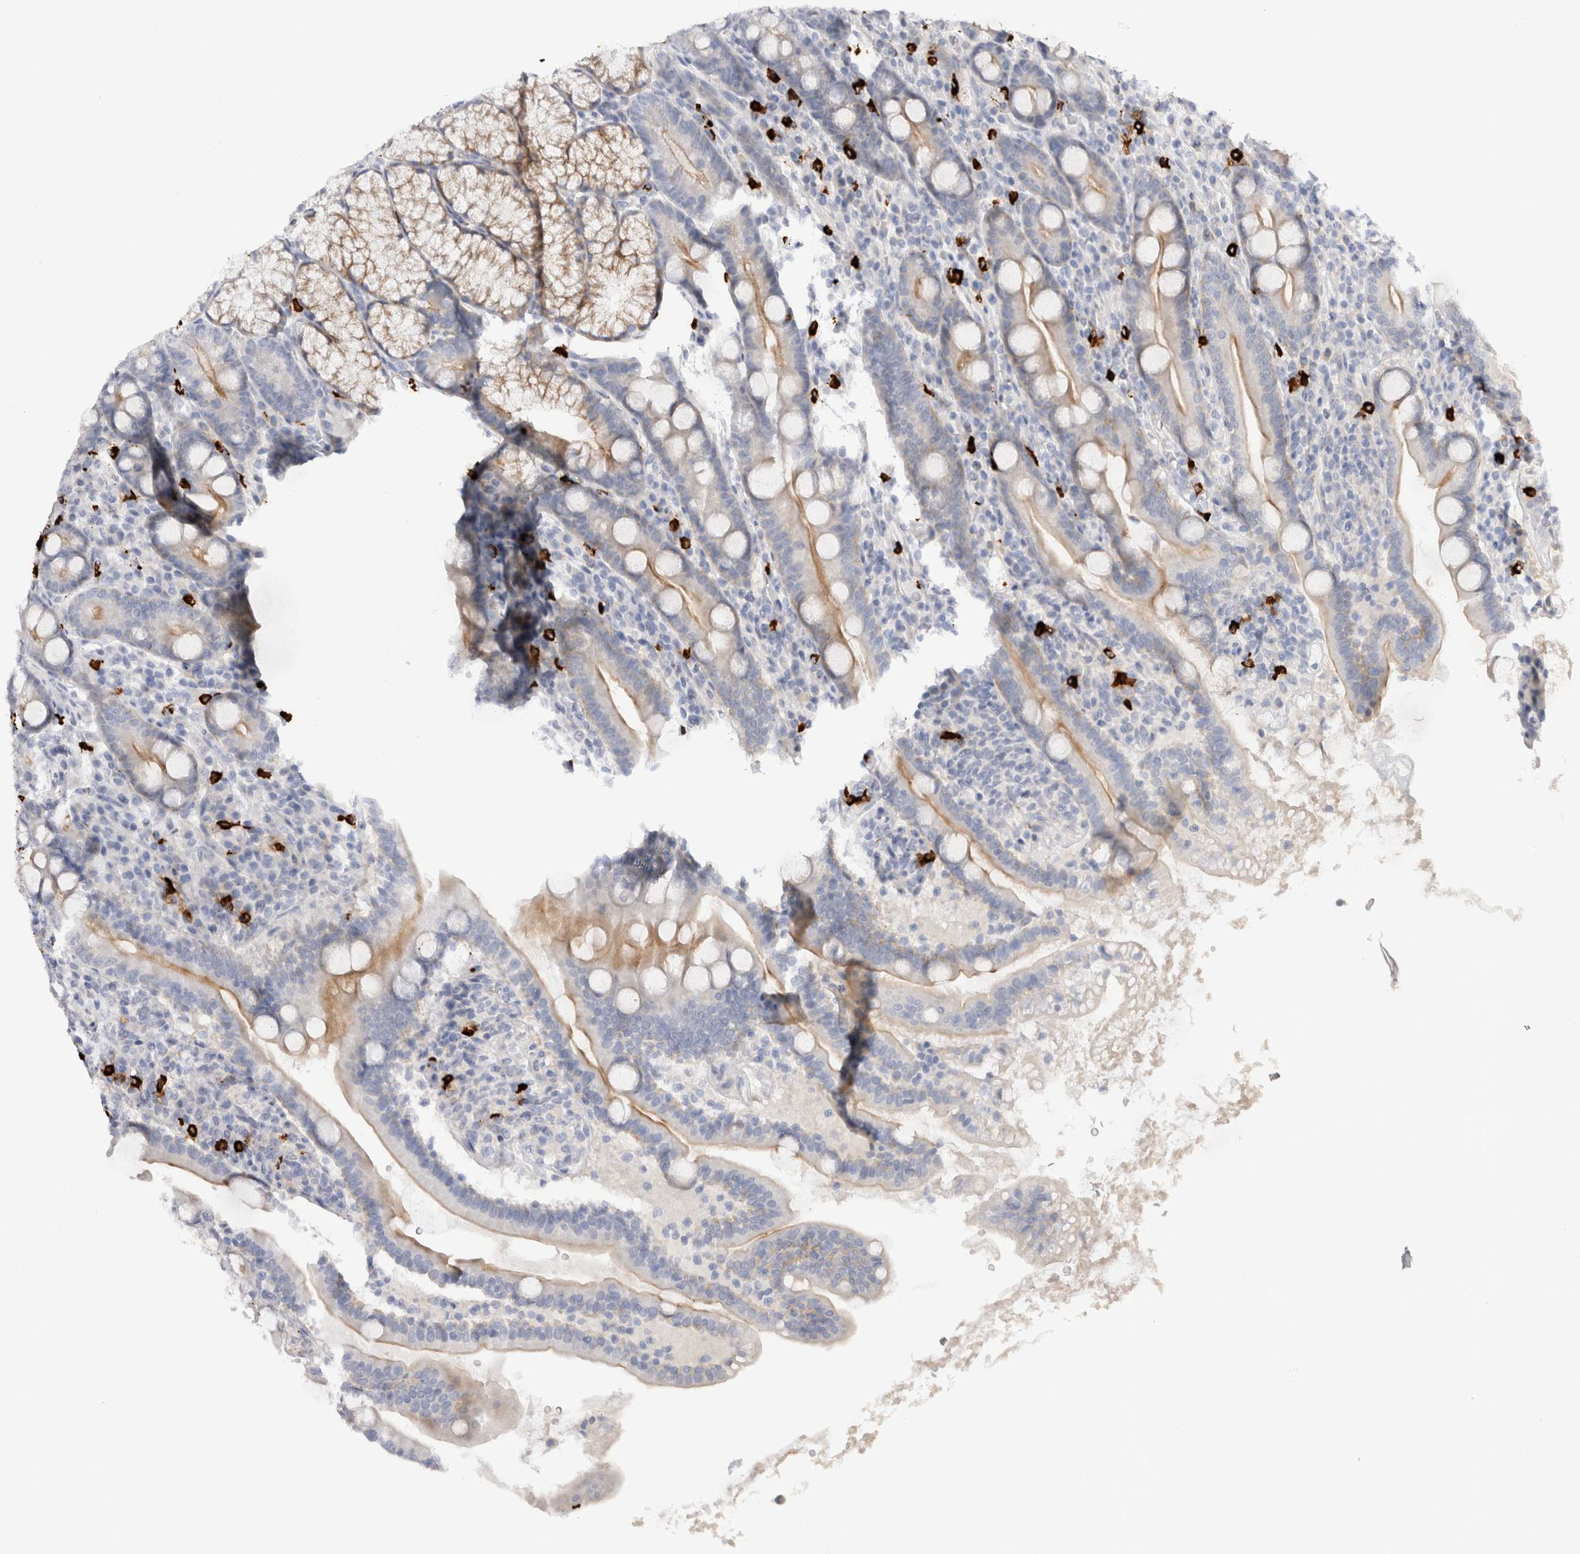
{"staining": {"intensity": "weak", "quantity": "<25%", "location": "cytoplasmic/membranous"}, "tissue": "duodenum", "cell_type": "Glandular cells", "image_type": "normal", "snomed": [{"axis": "morphology", "description": "Normal tissue, NOS"}, {"axis": "topography", "description": "Duodenum"}], "caption": "Duodenum stained for a protein using immunohistochemistry exhibits no positivity glandular cells.", "gene": "SPINK2", "patient": {"sex": "male", "age": 35}}